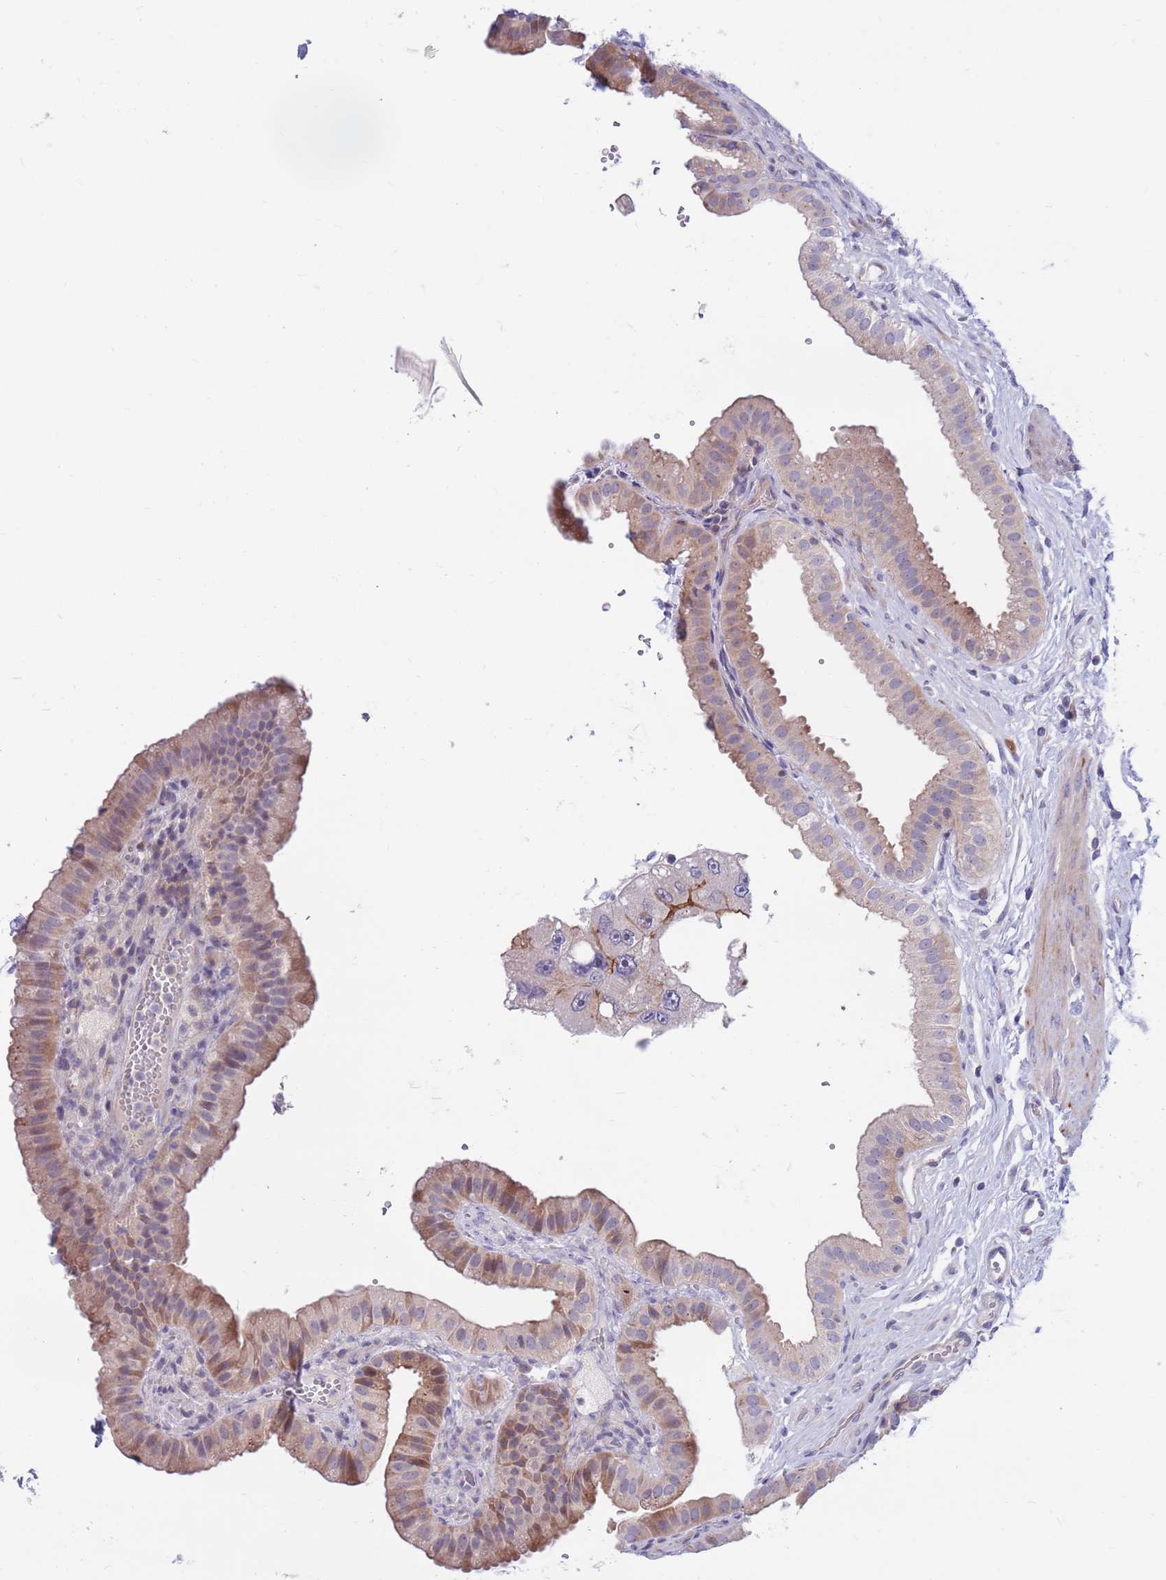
{"staining": {"intensity": "moderate", "quantity": "25%-75%", "location": "cytoplasmic/membranous"}, "tissue": "gallbladder", "cell_type": "Glandular cells", "image_type": "normal", "snomed": [{"axis": "morphology", "description": "Normal tissue, NOS"}, {"axis": "topography", "description": "Gallbladder"}], "caption": "Human gallbladder stained for a protein (brown) demonstrates moderate cytoplasmic/membranous positive positivity in approximately 25%-75% of glandular cells.", "gene": "KLHL29", "patient": {"sex": "female", "age": 61}}